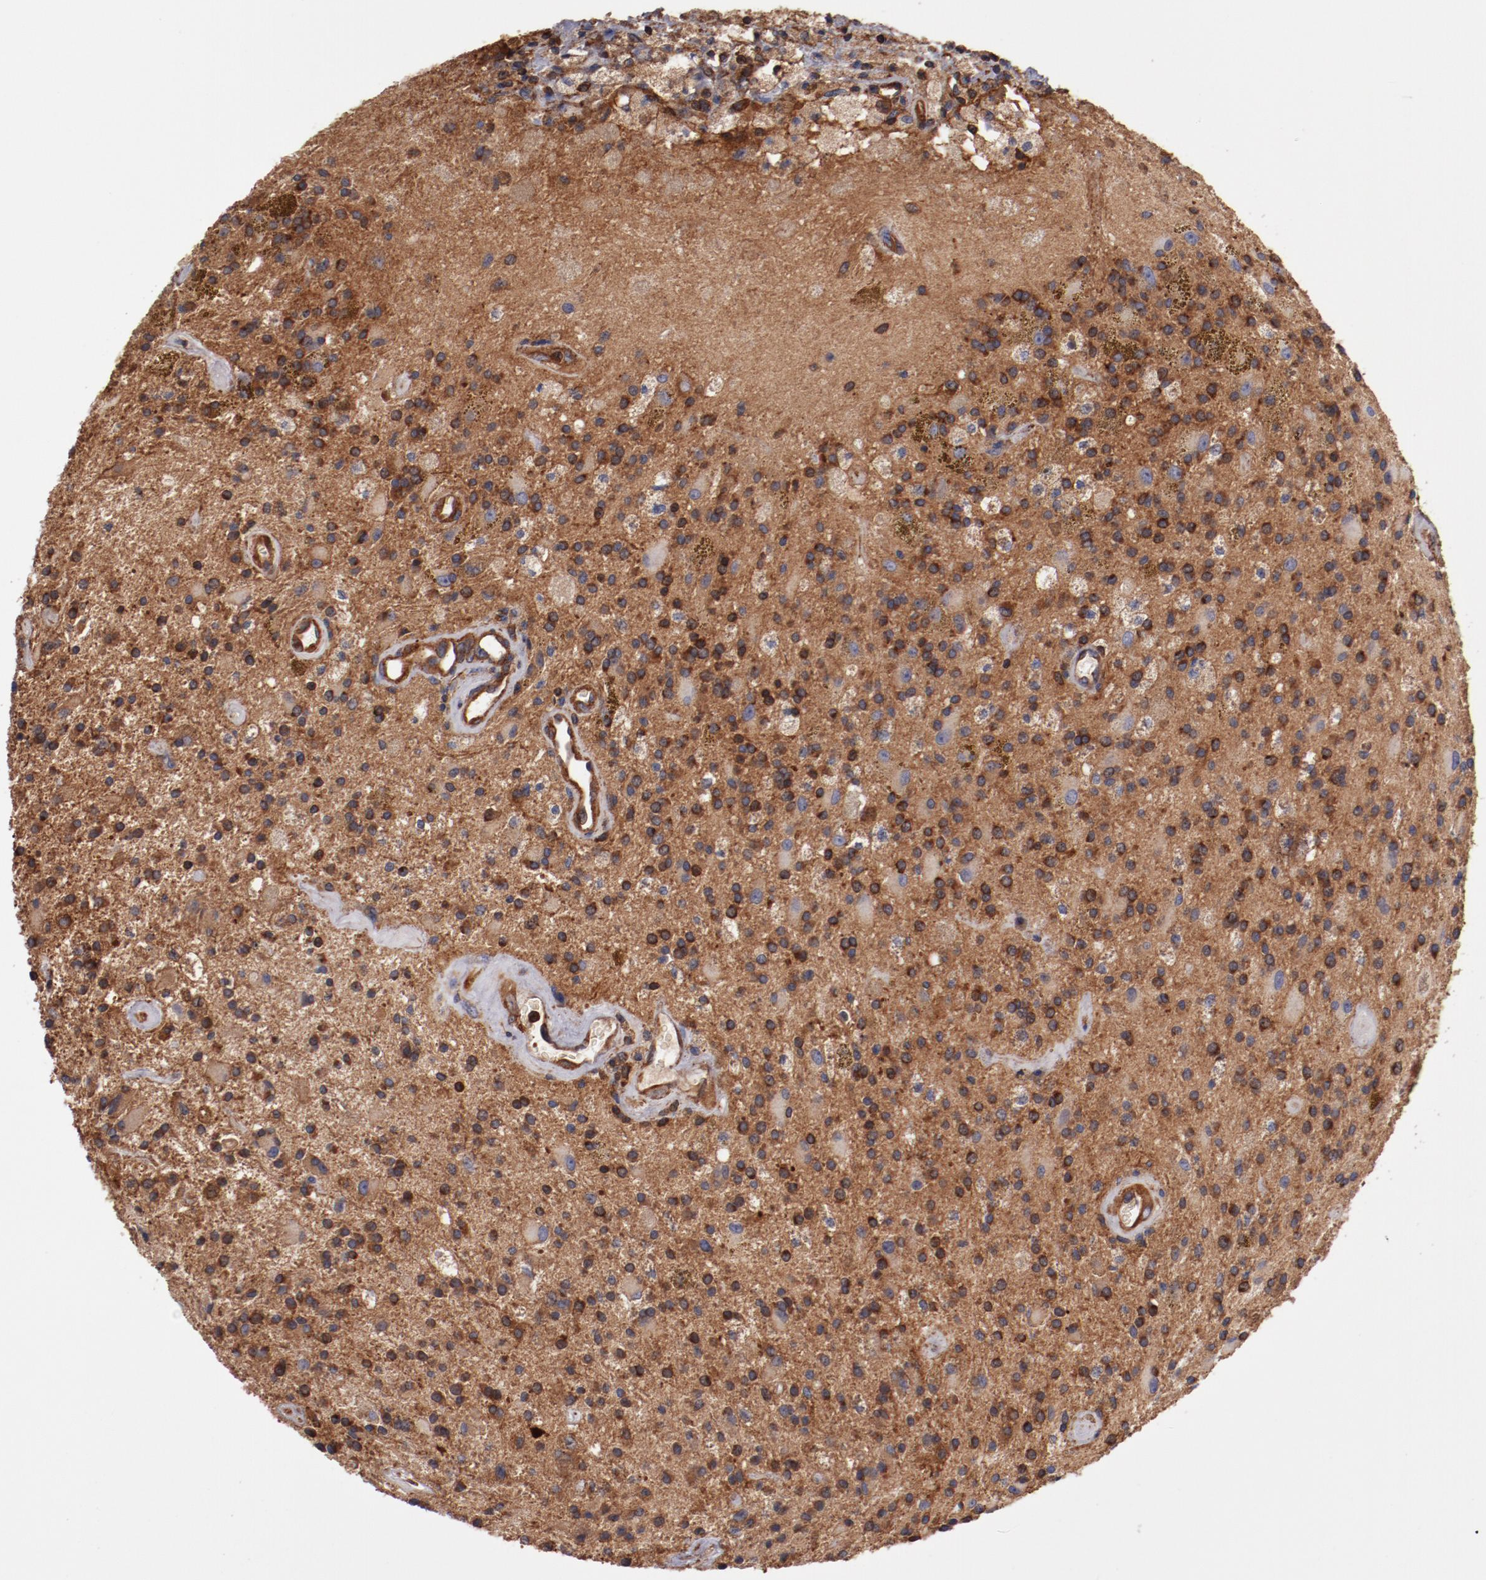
{"staining": {"intensity": "strong", "quantity": ">75%", "location": "cytoplasmic/membranous"}, "tissue": "glioma", "cell_type": "Tumor cells", "image_type": "cancer", "snomed": [{"axis": "morphology", "description": "Glioma, malignant, Low grade"}, {"axis": "topography", "description": "Brain"}], "caption": "A brown stain labels strong cytoplasmic/membranous positivity of a protein in glioma tumor cells.", "gene": "TMOD3", "patient": {"sex": "male", "age": 58}}